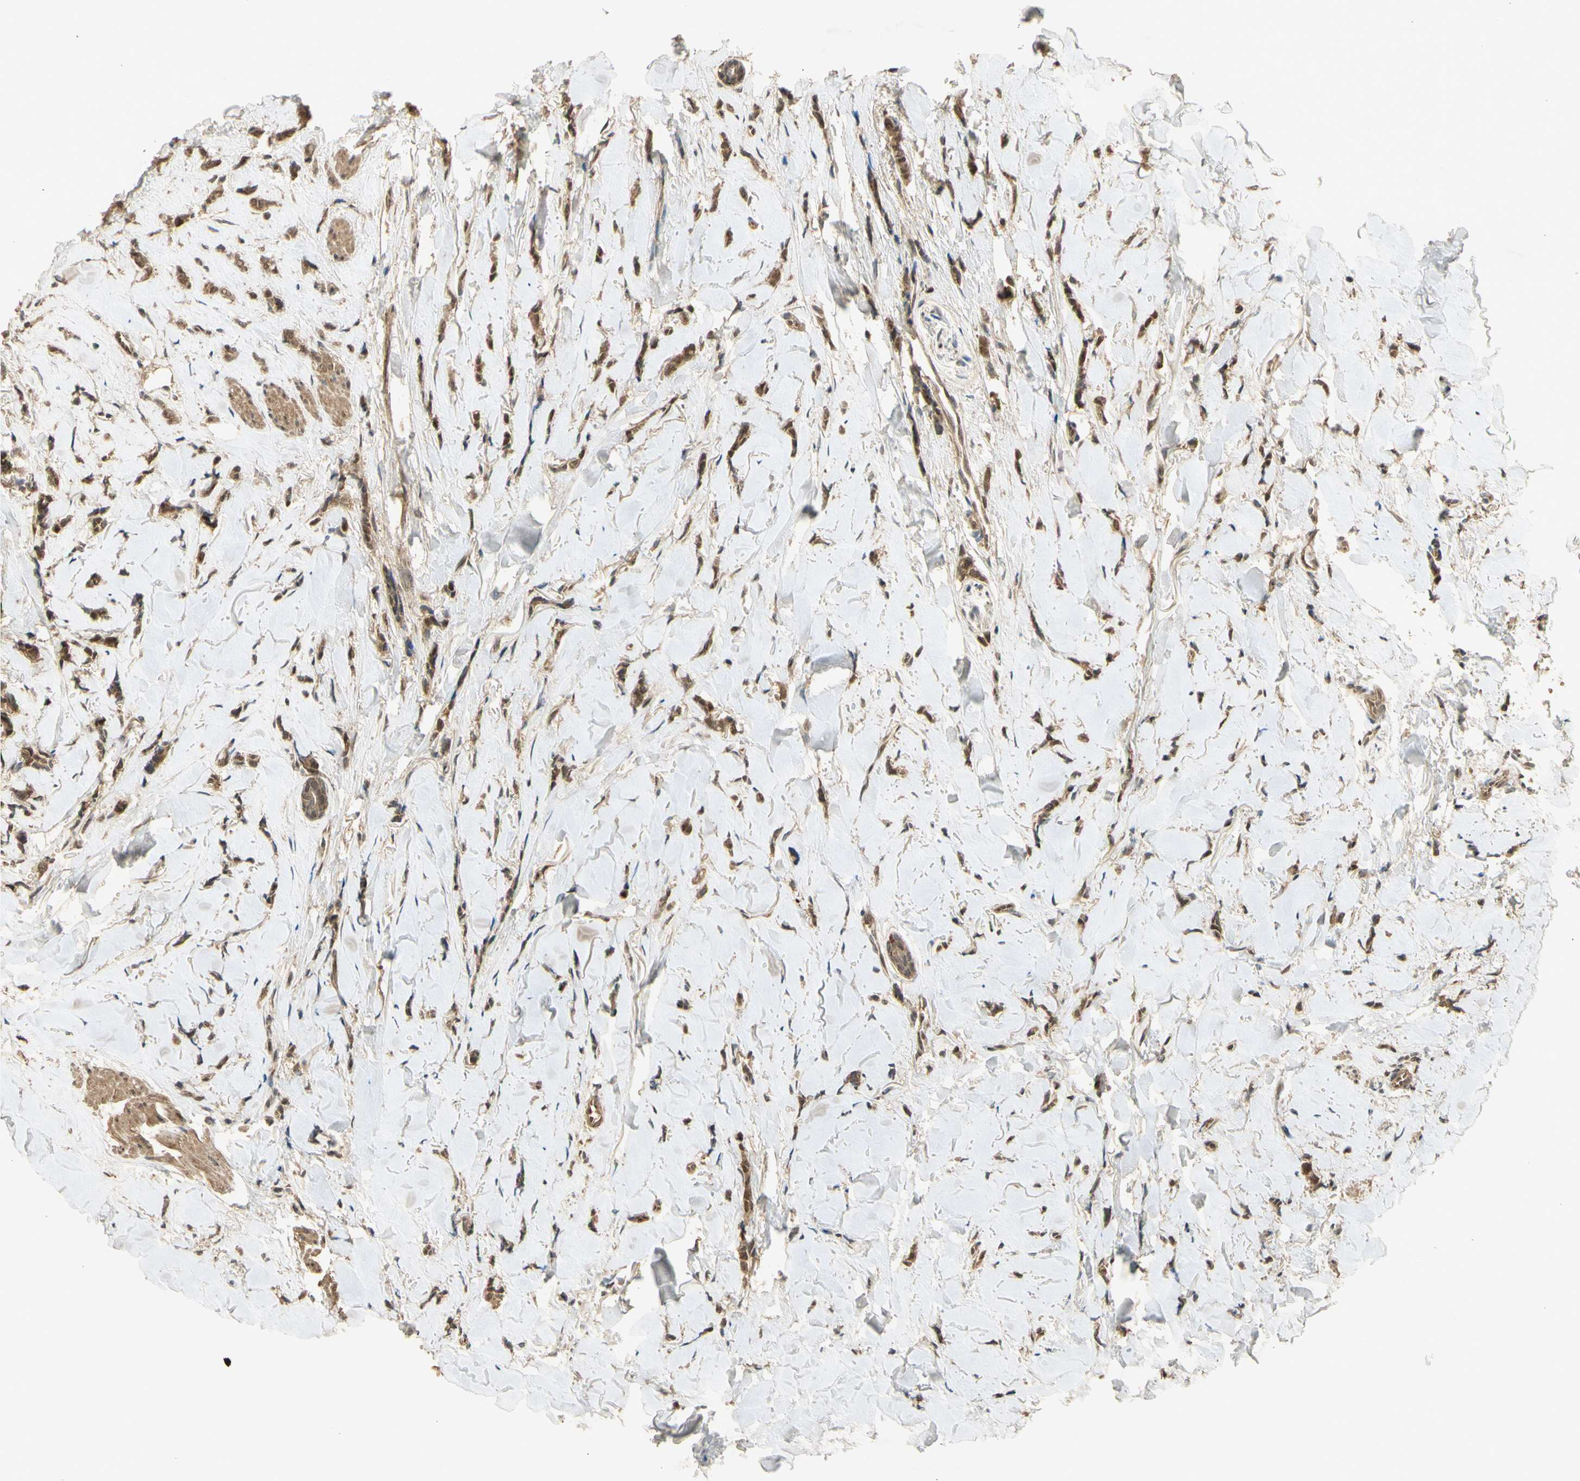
{"staining": {"intensity": "moderate", "quantity": ">75%", "location": "cytoplasmic/membranous,nuclear"}, "tissue": "breast cancer", "cell_type": "Tumor cells", "image_type": "cancer", "snomed": [{"axis": "morphology", "description": "Lobular carcinoma"}, {"axis": "topography", "description": "Skin"}, {"axis": "topography", "description": "Breast"}], "caption": "Approximately >75% of tumor cells in human breast lobular carcinoma show moderate cytoplasmic/membranous and nuclear protein expression as visualized by brown immunohistochemical staining.", "gene": "GMEB2", "patient": {"sex": "female", "age": 46}}